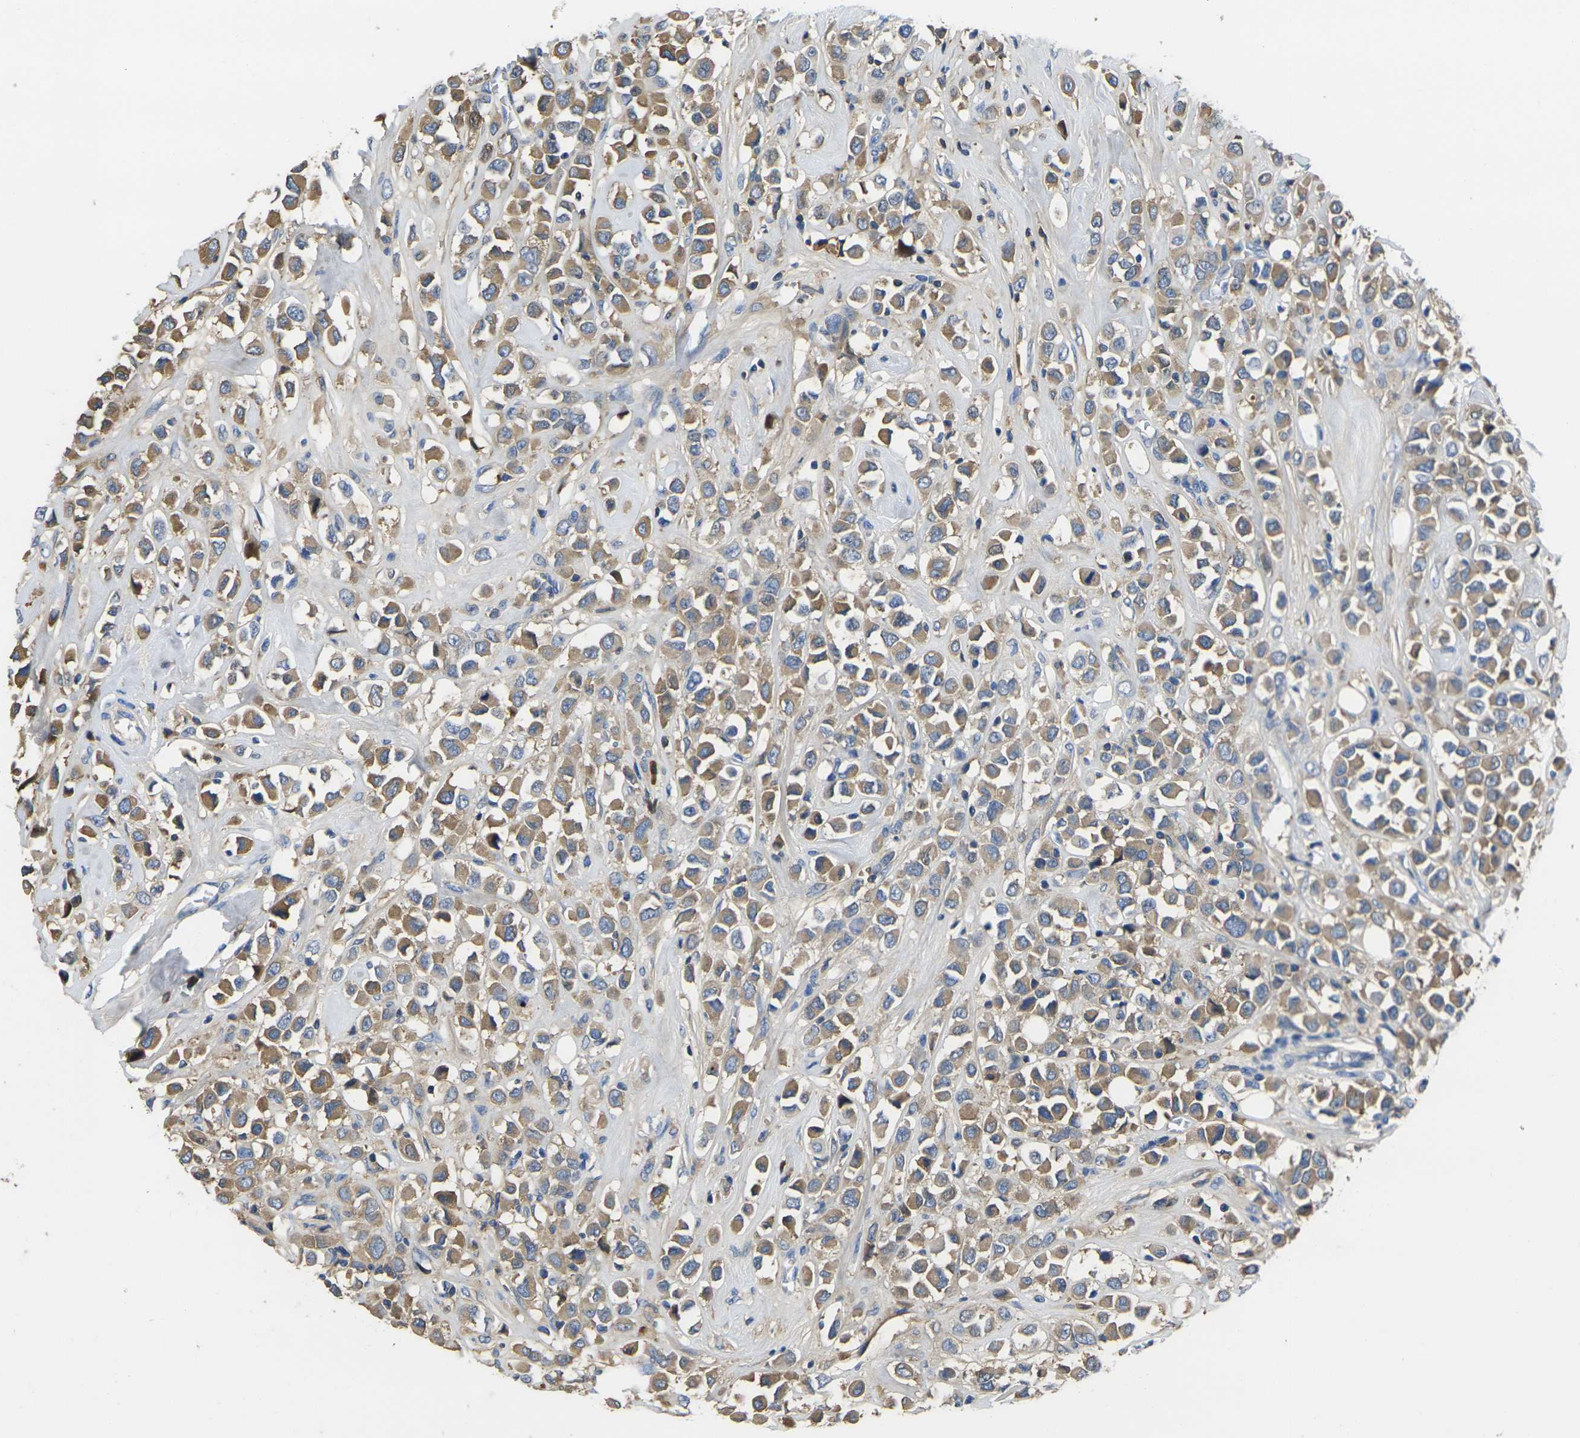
{"staining": {"intensity": "moderate", "quantity": ">75%", "location": "cytoplasmic/membranous"}, "tissue": "breast cancer", "cell_type": "Tumor cells", "image_type": "cancer", "snomed": [{"axis": "morphology", "description": "Duct carcinoma"}, {"axis": "topography", "description": "Breast"}], "caption": "Human breast cancer stained with a brown dye reveals moderate cytoplasmic/membranous positive expression in about >75% of tumor cells.", "gene": "GREM2", "patient": {"sex": "female", "age": 61}}